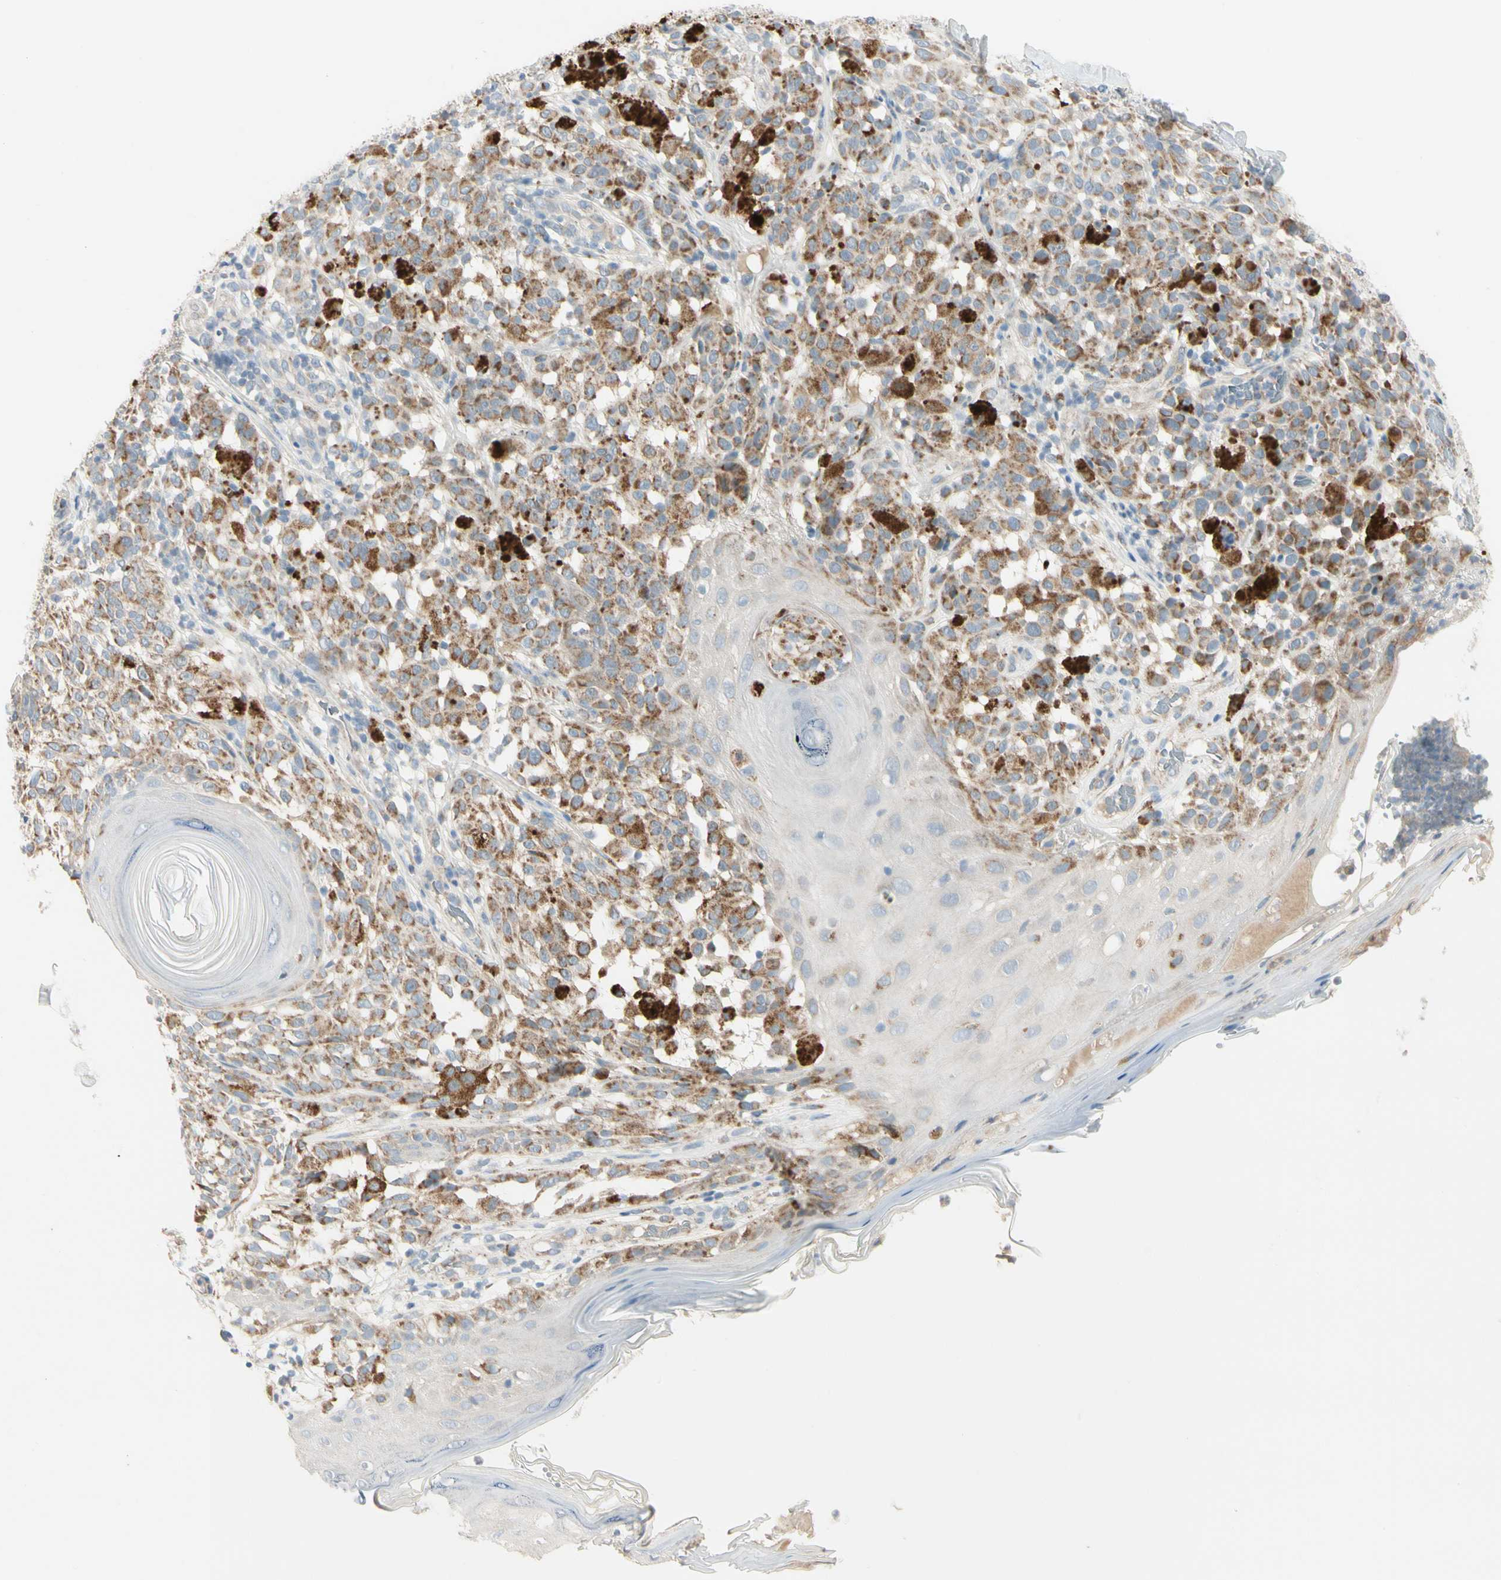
{"staining": {"intensity": "moderate", "quantity": ">75%", "location": "cytoplasmic/membranous"}, "tissue": "melanoma", "cell_type": "Tumor cells", "image_type": "cancer", "snomed": [{"axis": "morphology", "description": "Malignant melanoma, NOS"}, {"axis": "topography", "description": "Skin"}], "caption": "This micrograph shows immunohistochemistry staining of human malignant melanoma, with medium moderate cytoplasmic/membranous expression in about >75% of tumor cells.", "gene": "ALDH18A1", "patient": {"sex": "female", "age": 46}}